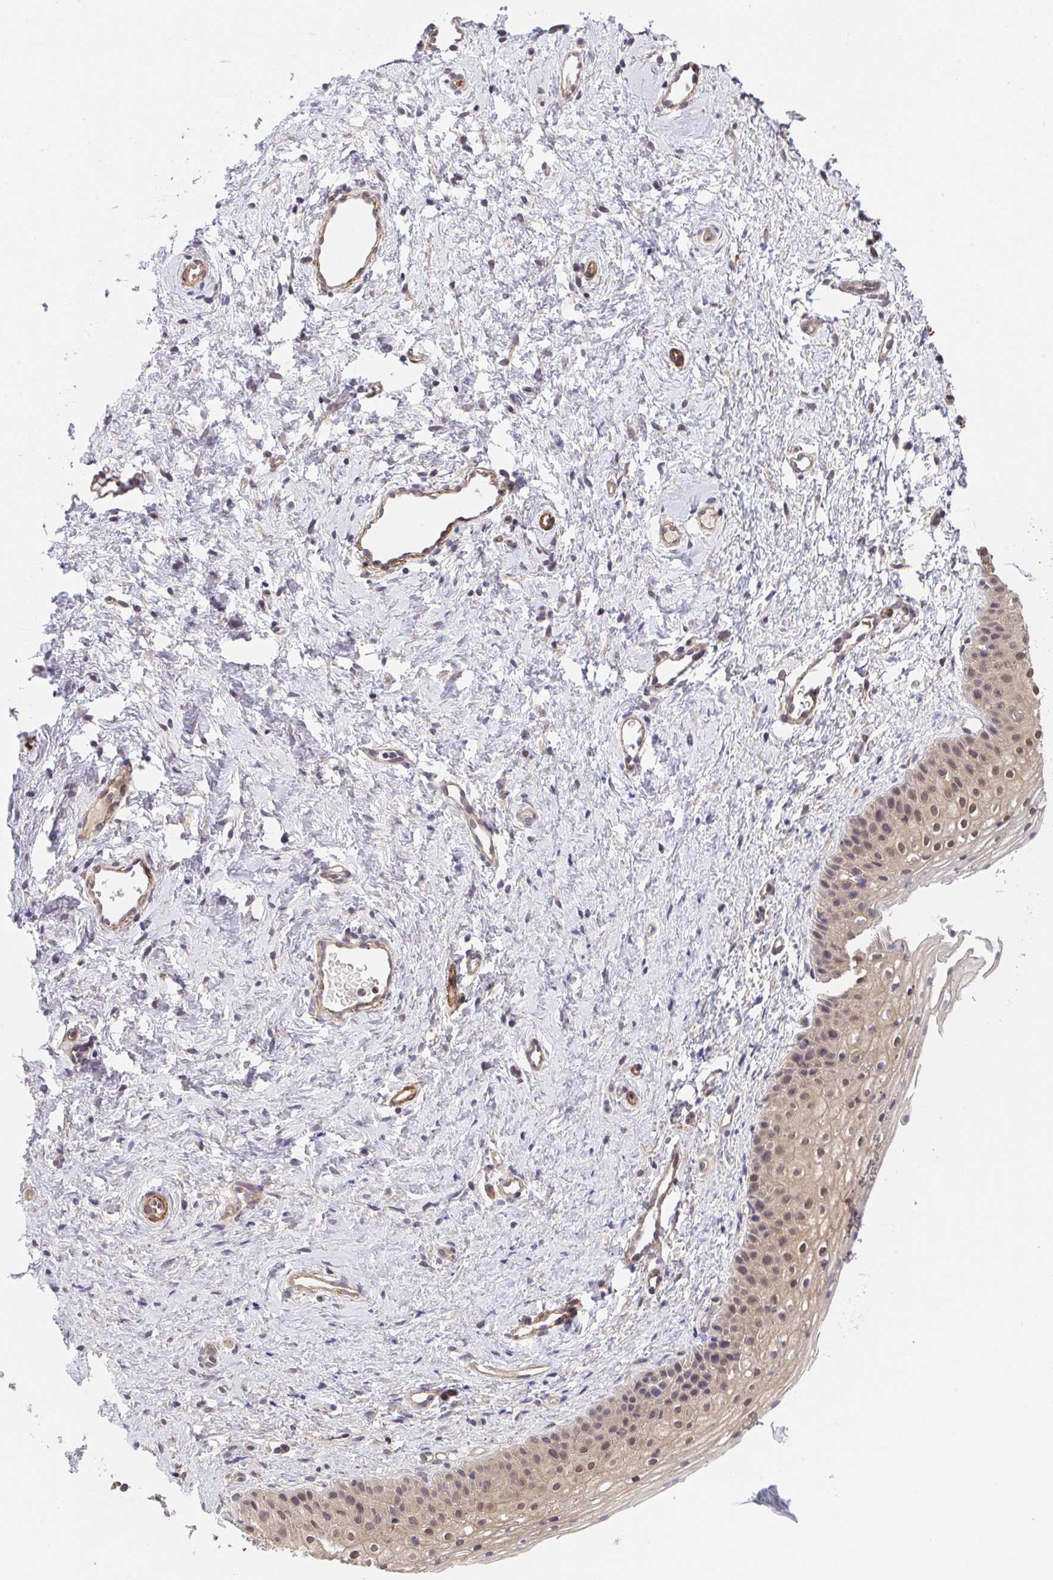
{"staining": {"intensity": "moderate", "quantity": ">75%", "location": "cytoplasmic/membranous,nuclear"}, "tissue": "vagina", "cell_type": "Squamous epithelial cells", "image_type": "normal", "snomed": [{"axis": "morphology", "description": "Normal tissue, NOS"}, {"axis": "topography", "description": "Vagina"}], "caption": "Immunohistochemical staining of unremarkable human vagina demonstrates medium levels of moderate cytoplasmic/membranous,nuclear expression in about >75% of squamous epithelial cells. Using DAB (3,3'-diaminobenzidine) (brown) and hematoxylin (blue) stains, captured at high magnification using brightfield microscopy.", "gene": "ZNF696", "patient": {"sex": "female", "age": 65}}